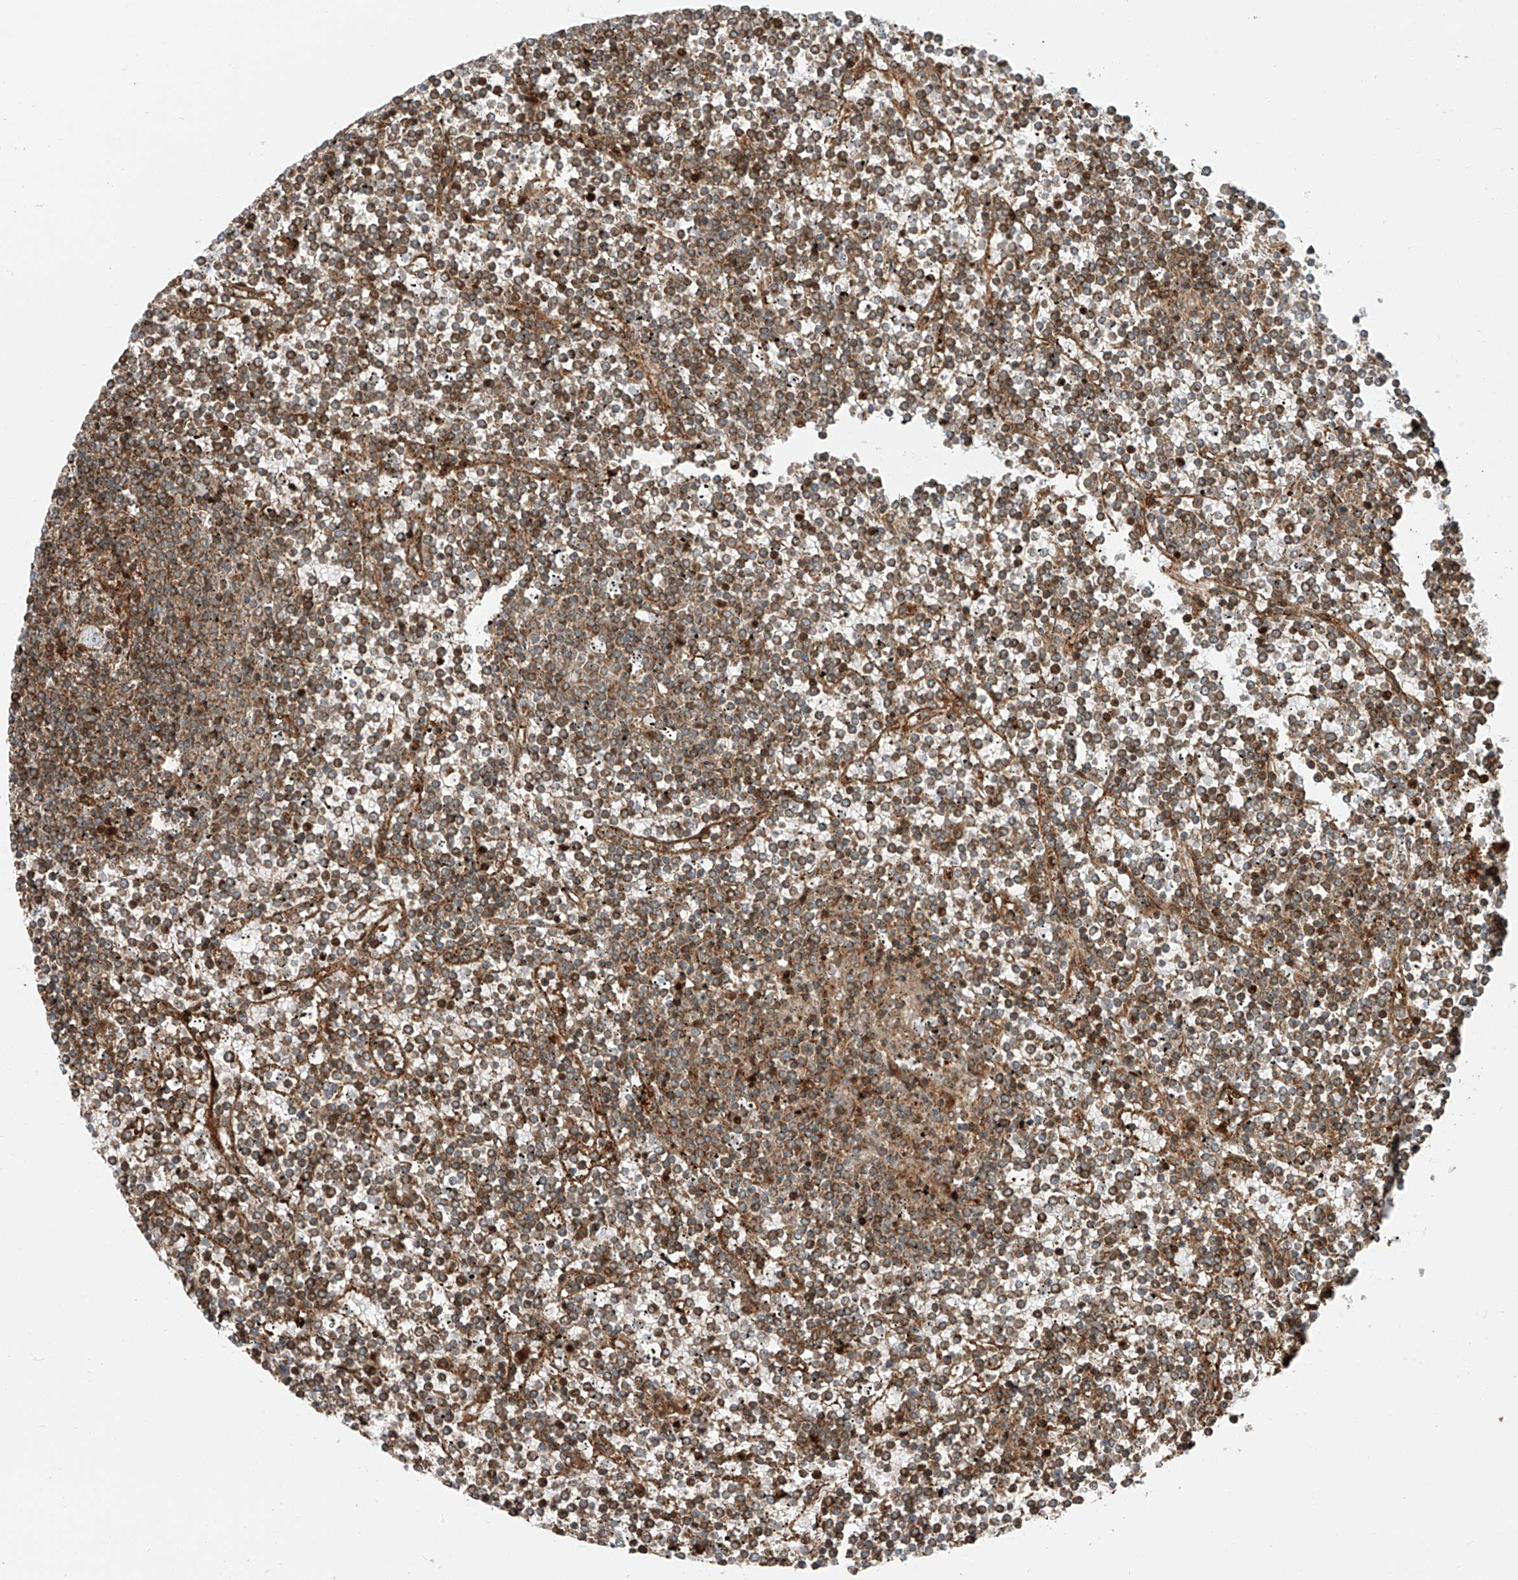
{"staining": {"intensity": "moderate", "quantity": ">75%", "location": "cytoplasmic/membranous"}, "tissue": "lymphoma", "cell_type": "Tumor cells", "image_type": "cancer", "snomed": [{"axis": "morphology", "description": "Malignant lymphoma, non-Hodgkin's type, Low grade"}, {"axis": "topography", "description": "Spleen"}], "caption": "Protein expression analysis of human malignant lymphoma, non-Hodgkin's type (low-grade) reveals moderate cytoplasmic/membranous positivity in approximately >75% of tumor cells.", "gene": "USP48", "patient": {"sex": "female", "age": 19}}